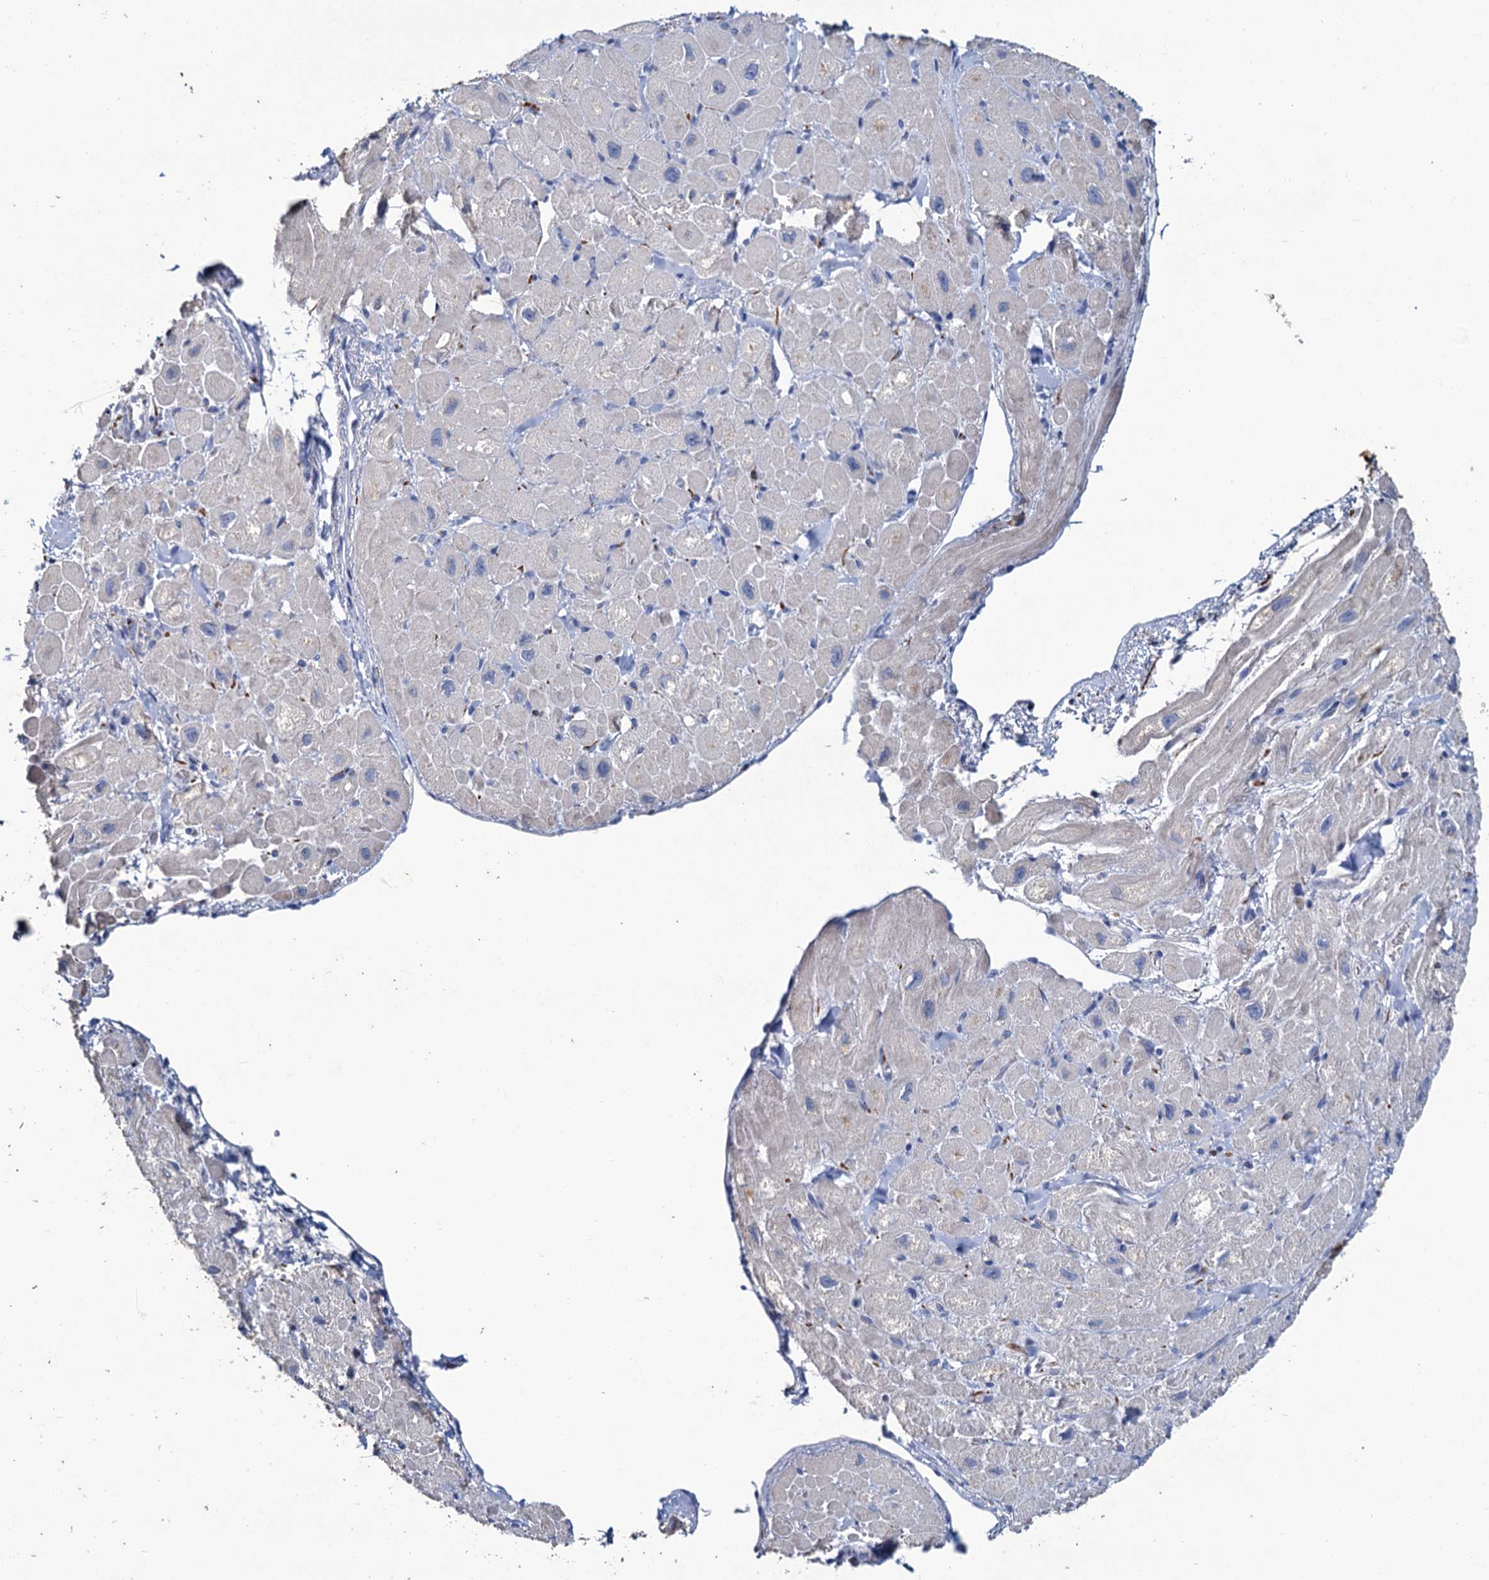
{"staining": {"intensity": "negative", "quantity": "none", "location": "none"}, "tissue": "heart muscle", "cell_type": "Cardiomyocytes", "image_type": "normal", "snomed": [{"axis": "morphology", "description": "Normal tissue, NOS"}, {"axis": "topography", "description": "Heart"}], "caption": "Cardiomyocytes are negative for brown protein staining in benign heart muscle.", "gene": "SNCB", "patient": {"sex": "male", "age": 65}}